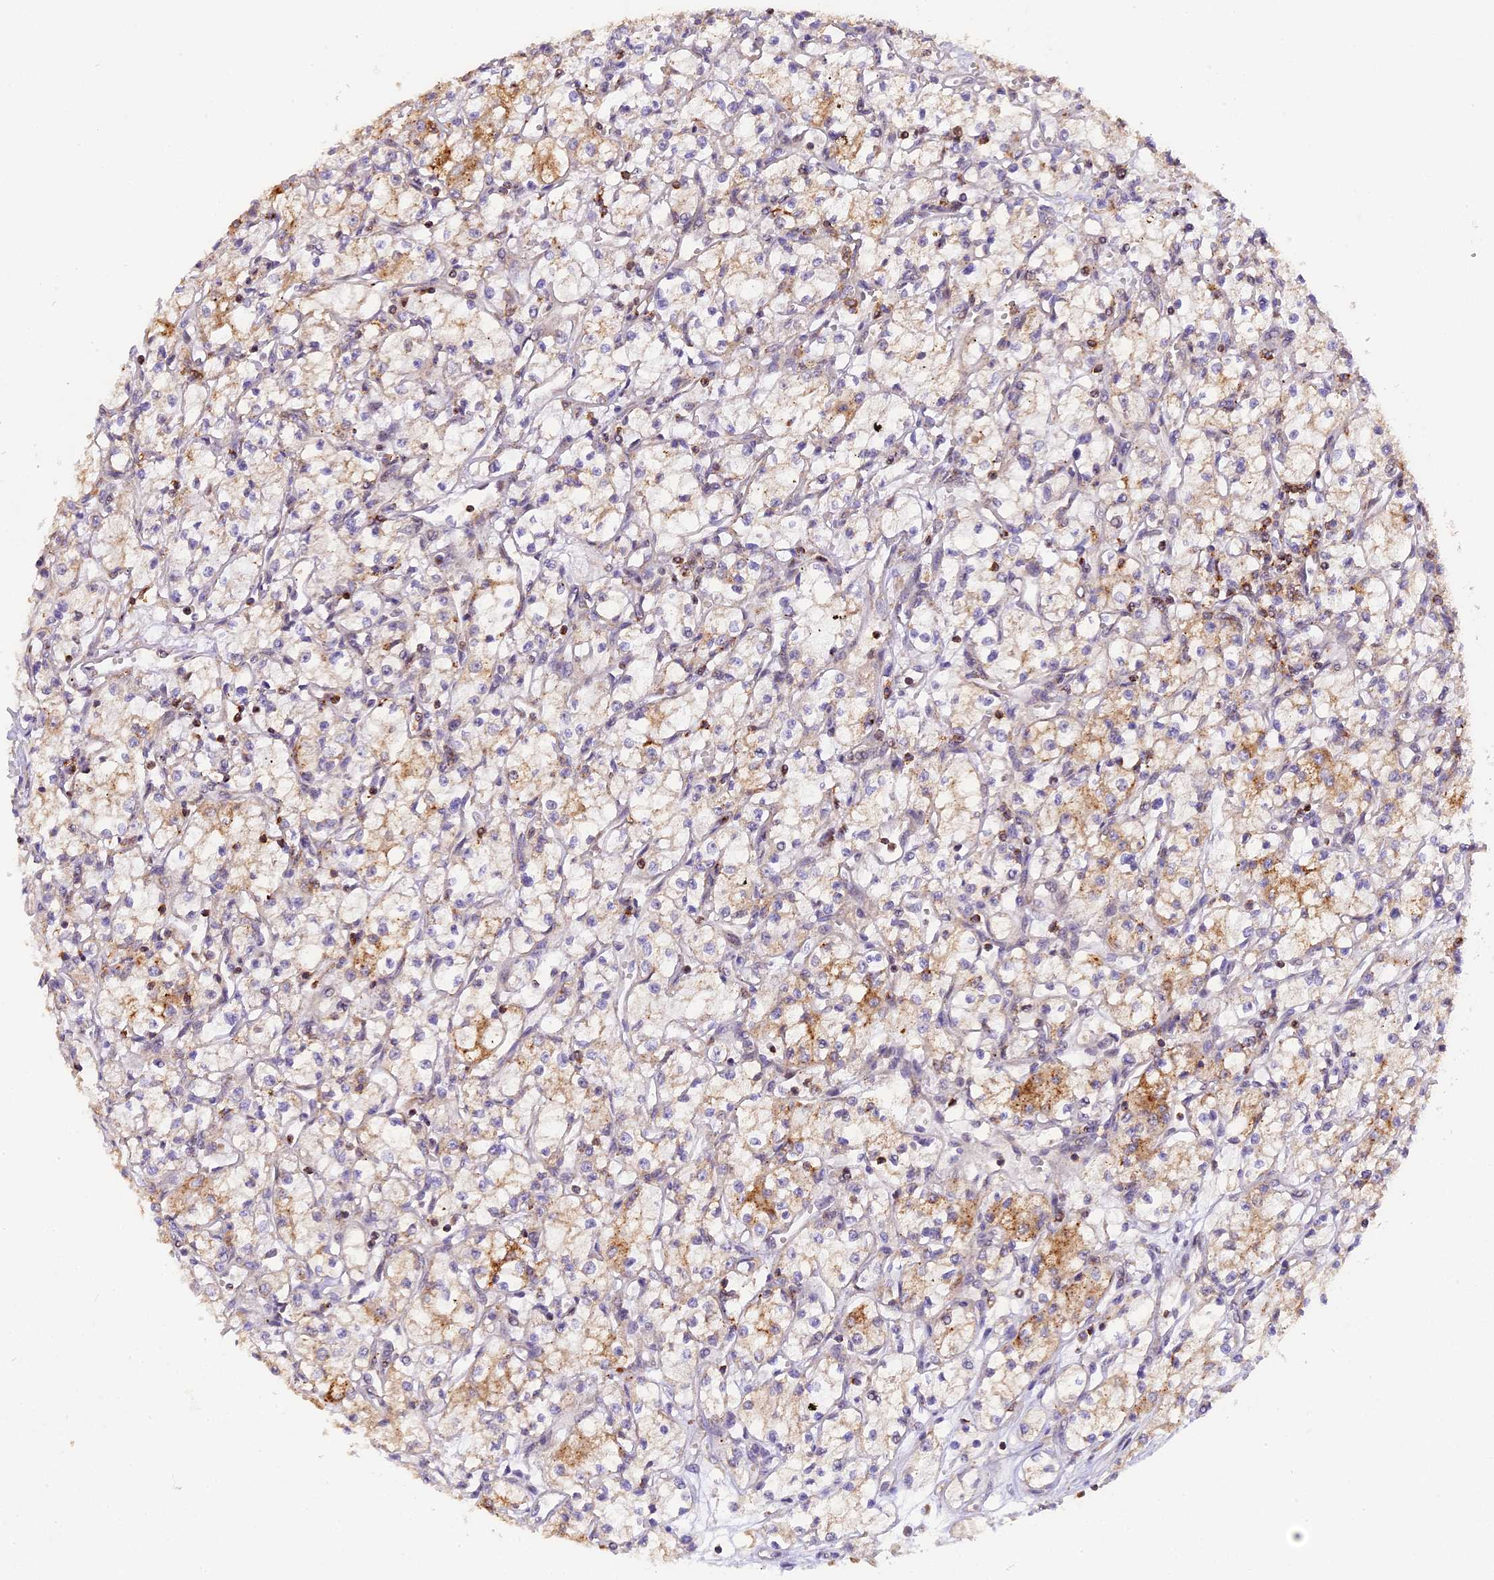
{"staining": {"intensity": "moderate", "quantity": "<25%", "location": "cytoplasmic/membranous"}, "tissue": "renal cancer", "cell_type": "Tumor cells", "image_type": "cancer", "snomed": [{"axis": "morphology", "description": "Adenocarcinoma, NOS"}, {"axis": "topography", "description": "Kidney"}], "caption": "Adenocarcinoma (renal) tissue displays moderate cytoplasmic/membranous expression in about <25% of tumor cells", "gene": "PEX3", "patient": {"sex": "male", "age": 59}}